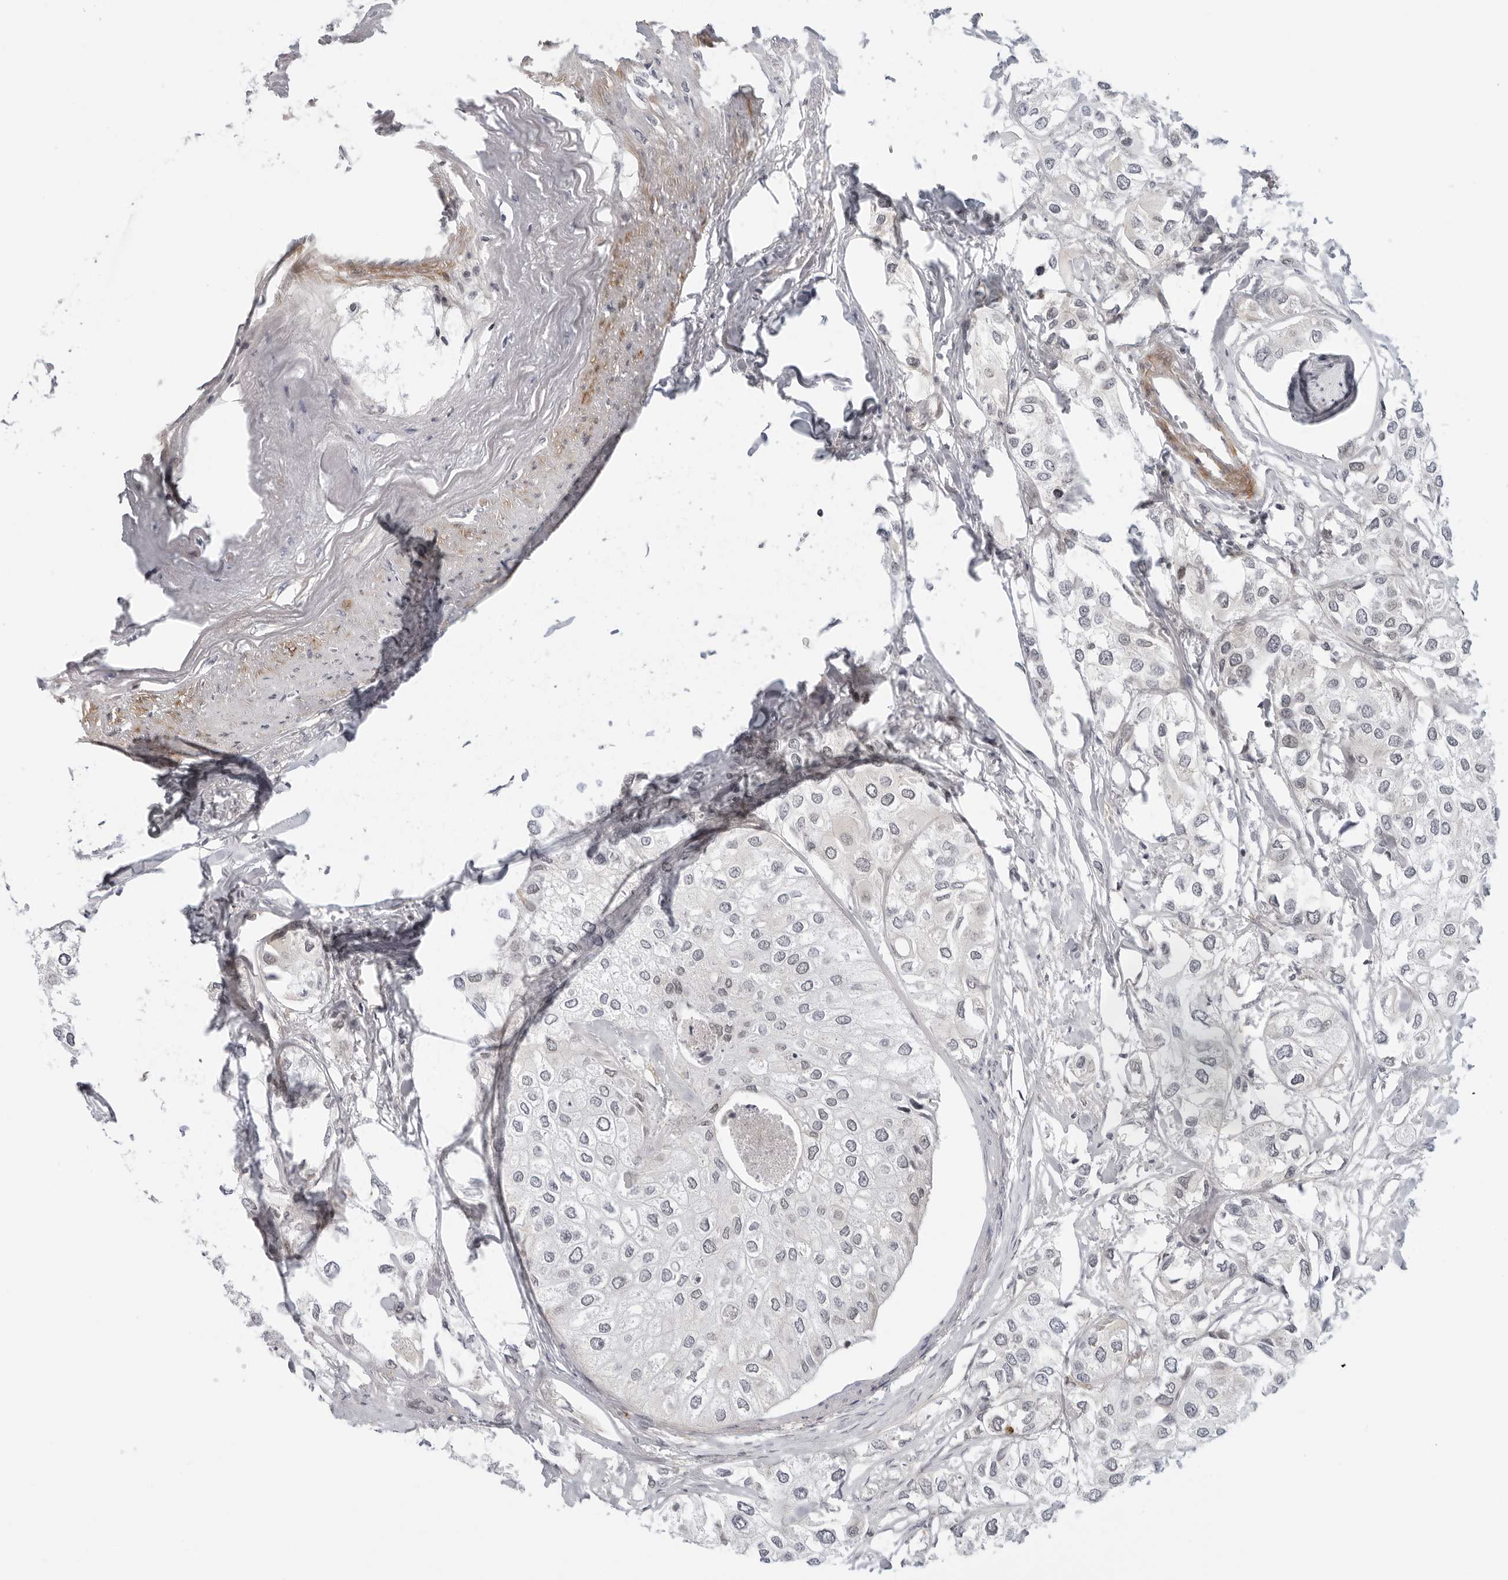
{"staining": {"intensity": "negative", "quantity": "none", "location": "none"}, "tissue": "urothelial cancer", "cell_type": "Tumor cells", "image_type": "cancer", "snomed": [{"axis": "morphology", "description": "Urothelial carcinoma, High grade"}, {"axis": "topography", "description": "Urinary bladder"}], "caption": "High magnification brightfield microscopy of high-grade urothelial carcinoma stained with DAB (brown) and counterstained with hematoxylin (blue): tumor cells show no significant positivity.", "gene": "SUGCT", "patient": {"sex": "male", "age": 64}}